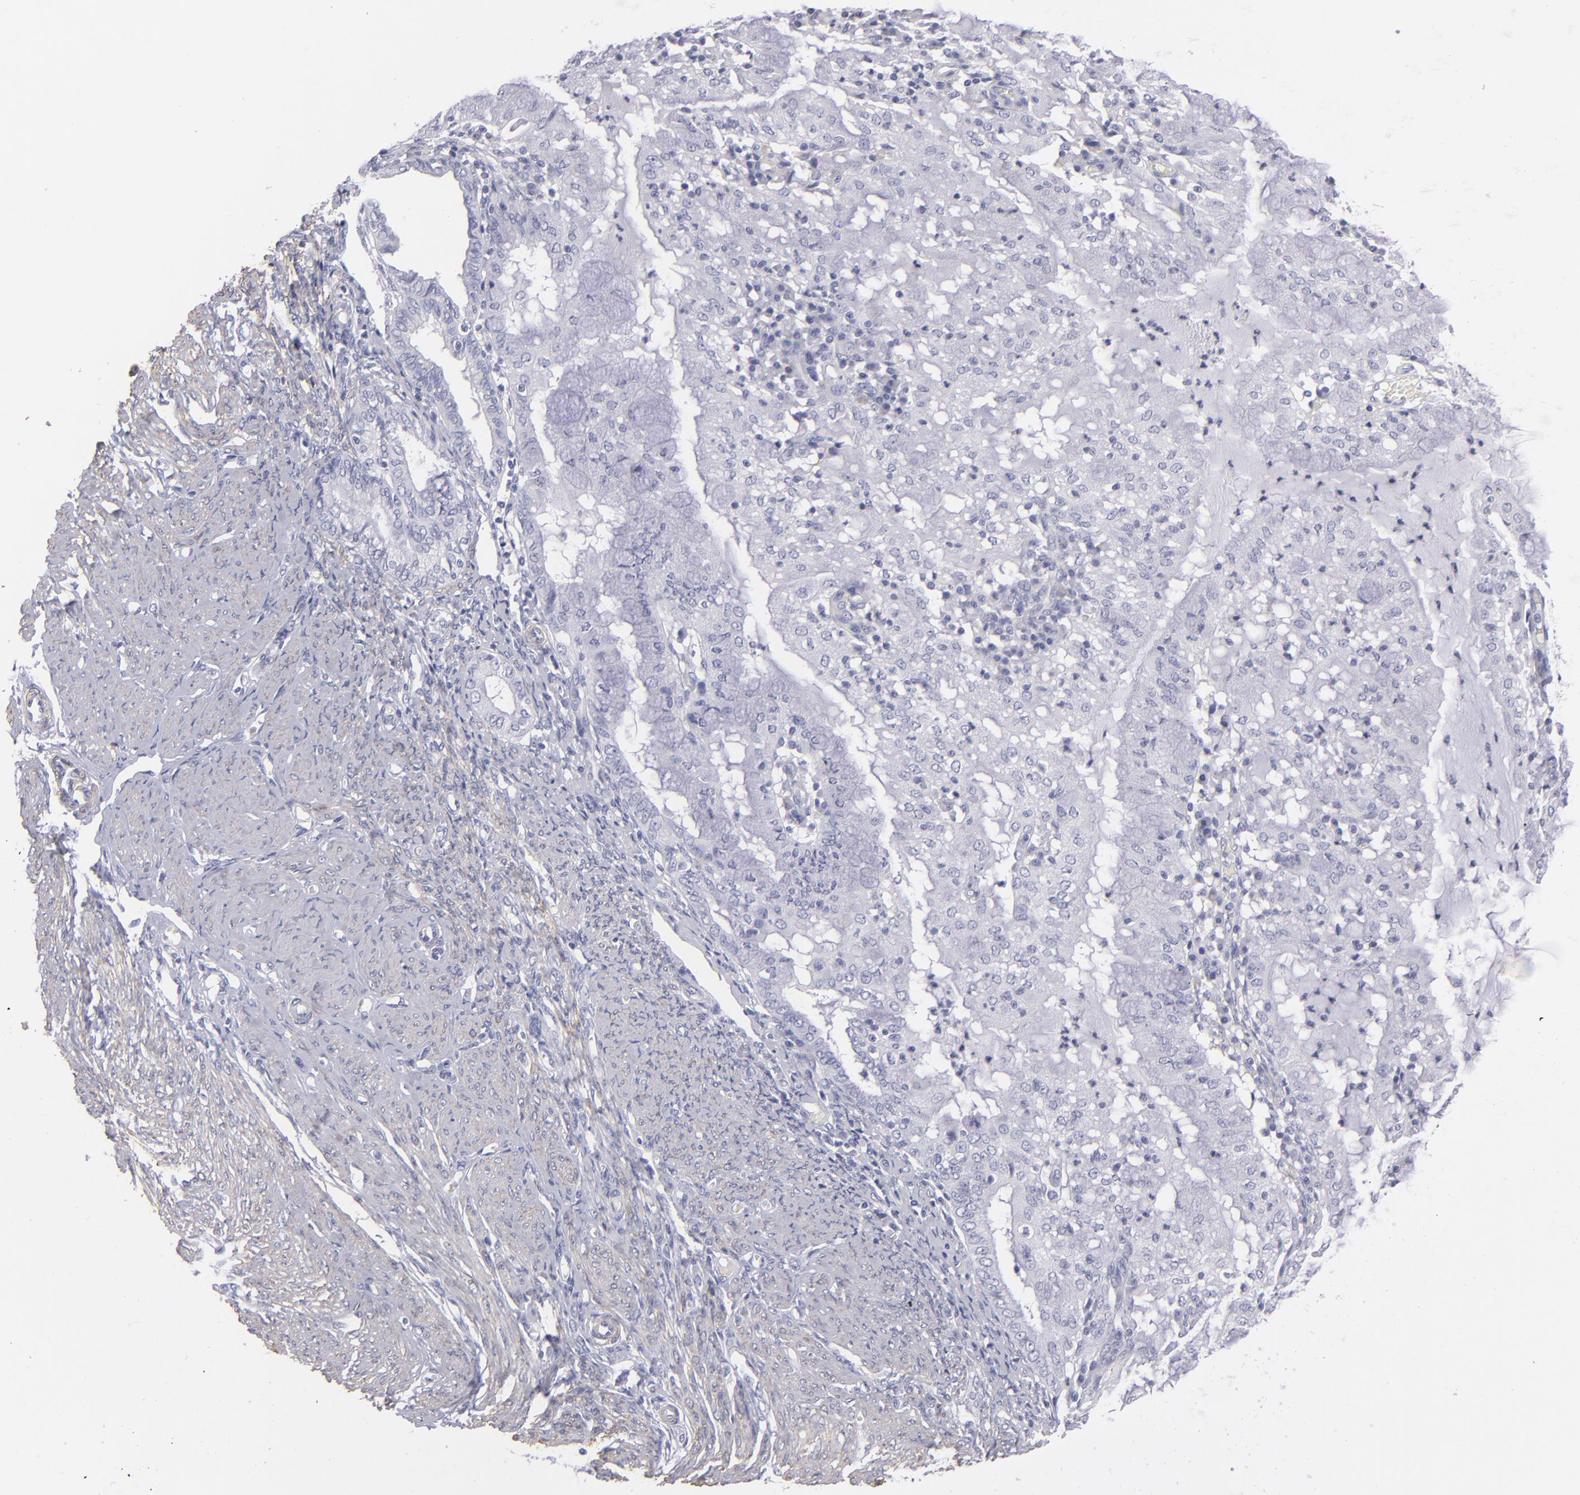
{"staining": {"intensity": "negative", "quantity": "none", "location": "none"}, "tissue": "endometrial cancer", "cell_type": "Tumor cells", "image_type": "cancer", "snomed": [{"axis": "morphology", "description": "Adenocarcinoma, NOS"}, {"axis": "topography", "description": "Endometrium"}], "caption": "Endometrial adenocarcinoma was stained to show a protein in brown. There is no significant expression in tumor cells. (Immunohistochemistry (ihc), brightfield microscopy, high magnification).", "gene": "MYH11", "patient": {"sex": "female", "age": 63}}